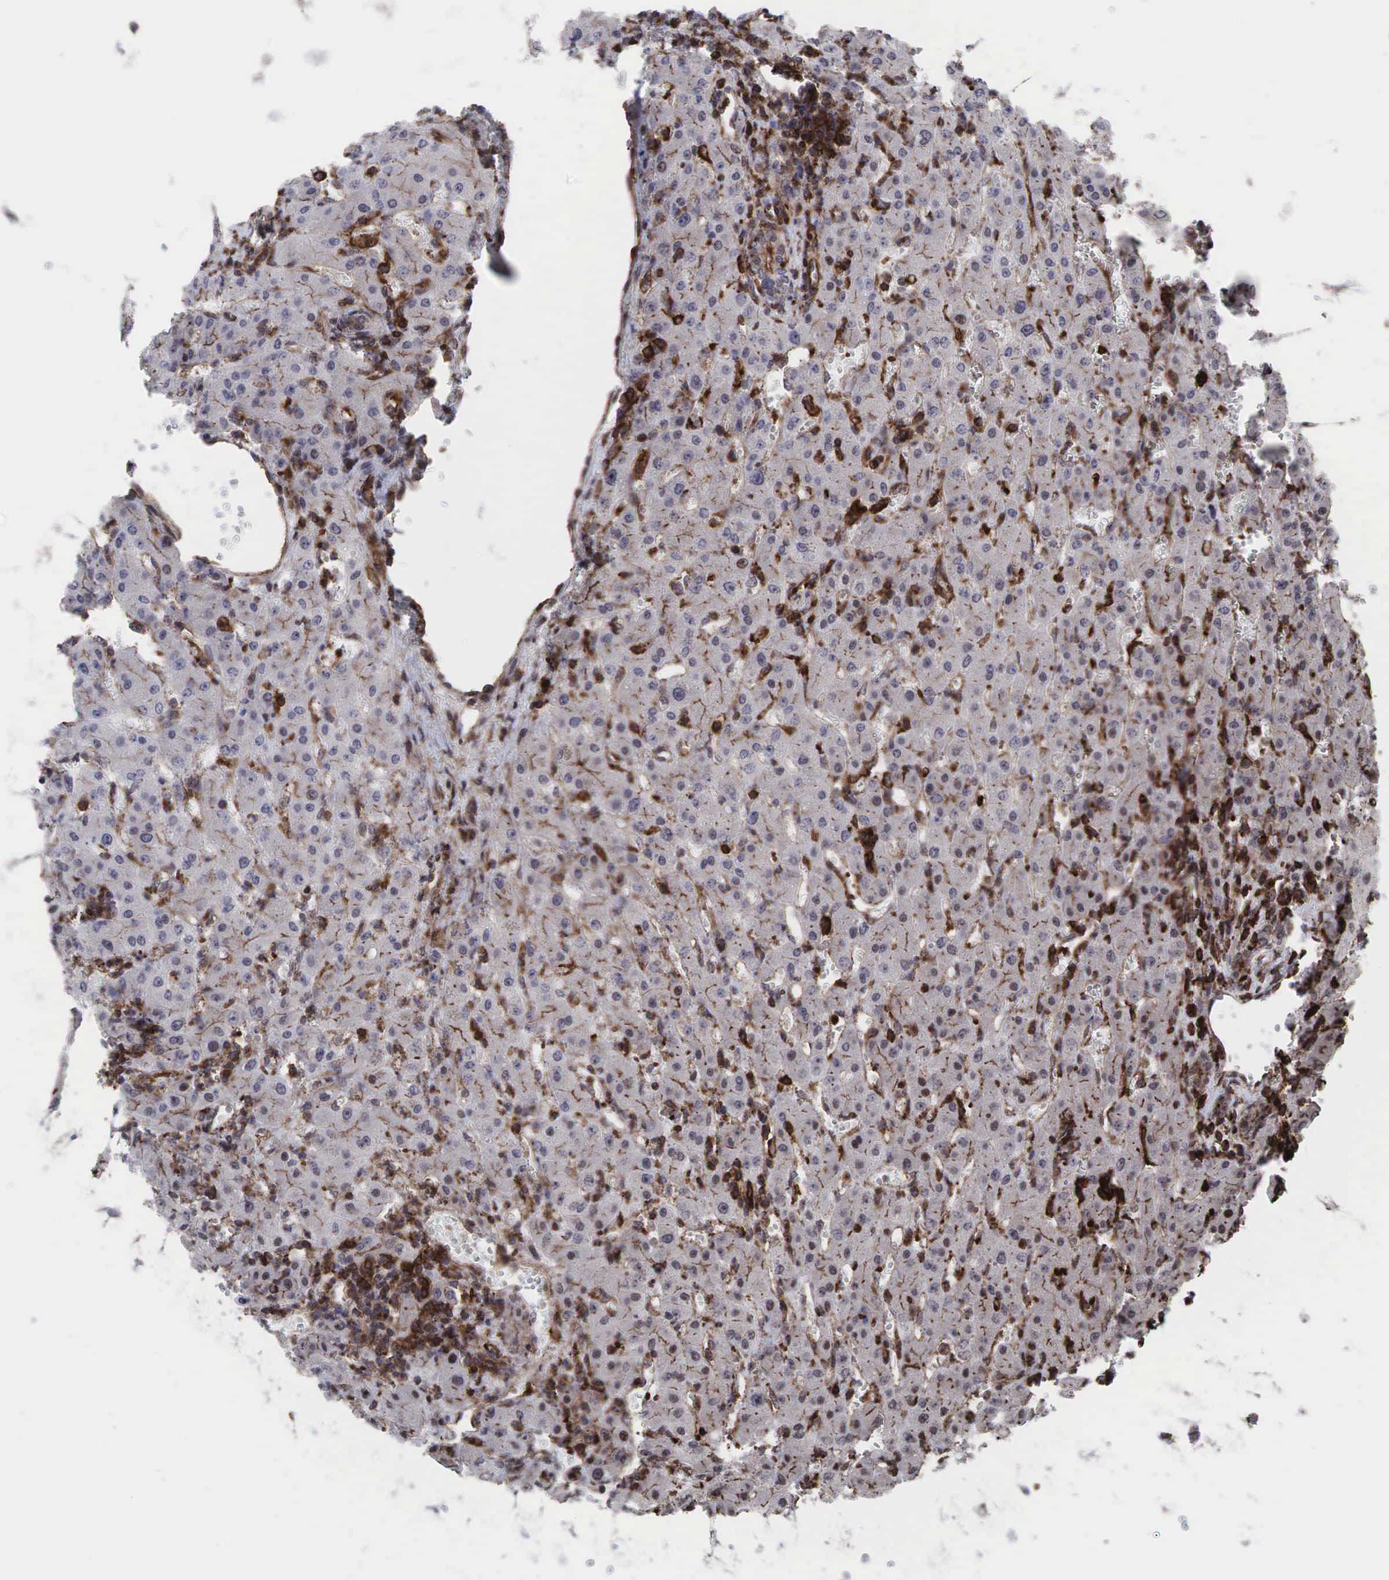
{"staining": {"intensity": "moderate", "quantity": ">75%", "location": "cytoplasmic/membranous"}, "tissue": "liver", "cell_type": "Cholangiocytes", "image_type": "normal", "snomed": [{"axis": "morphology", "description": "Normal tissue, NOS"}, {"axis": "topography", "description": "Liver"}], "caption": "This is a photomicrograph of immunohistochemistry staining of benign liver, which shows moderate staining in the cytoplasmic/membranous of cholangiocytes.", "gene": "GPRASP1", "patient": {"sex": "female", "age": 30}}